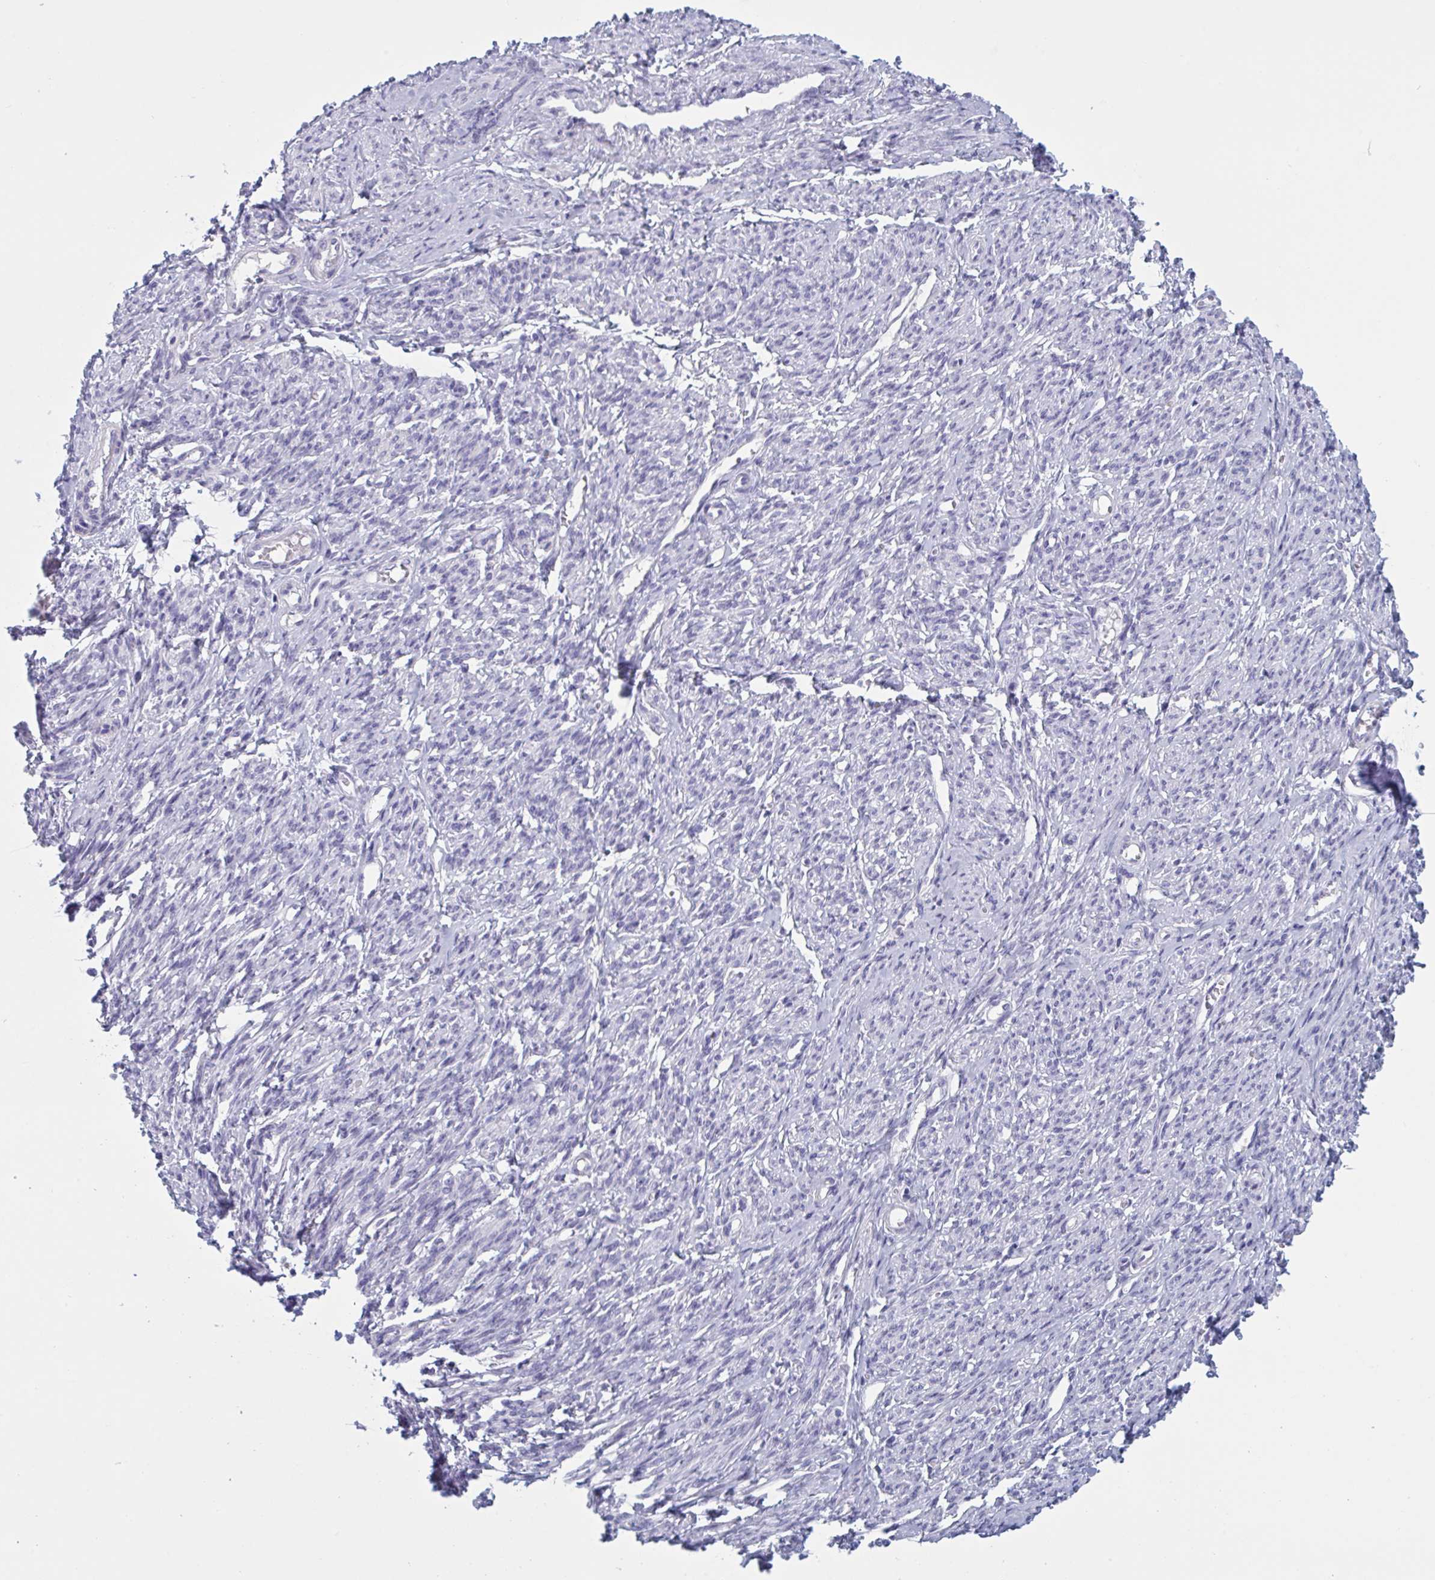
{"staining": {"intensity": "negative", "quantity": "none", "location": "none"}, "tissue": "smooth muscle", "cell_type": "Smooth muscle cells", "image_type": "normal", "snomed": [{"axis": "morphology", "description": "Normal tissue, NOS"}, {"axis": "topography", "description": "Smooth muscle"}], "caption": "The image shows no staining of smooth muscle cells in unremarkable smooth muscle.", "gene": "NDUFC2", "patient": {"sex": "female", "age": 65}}